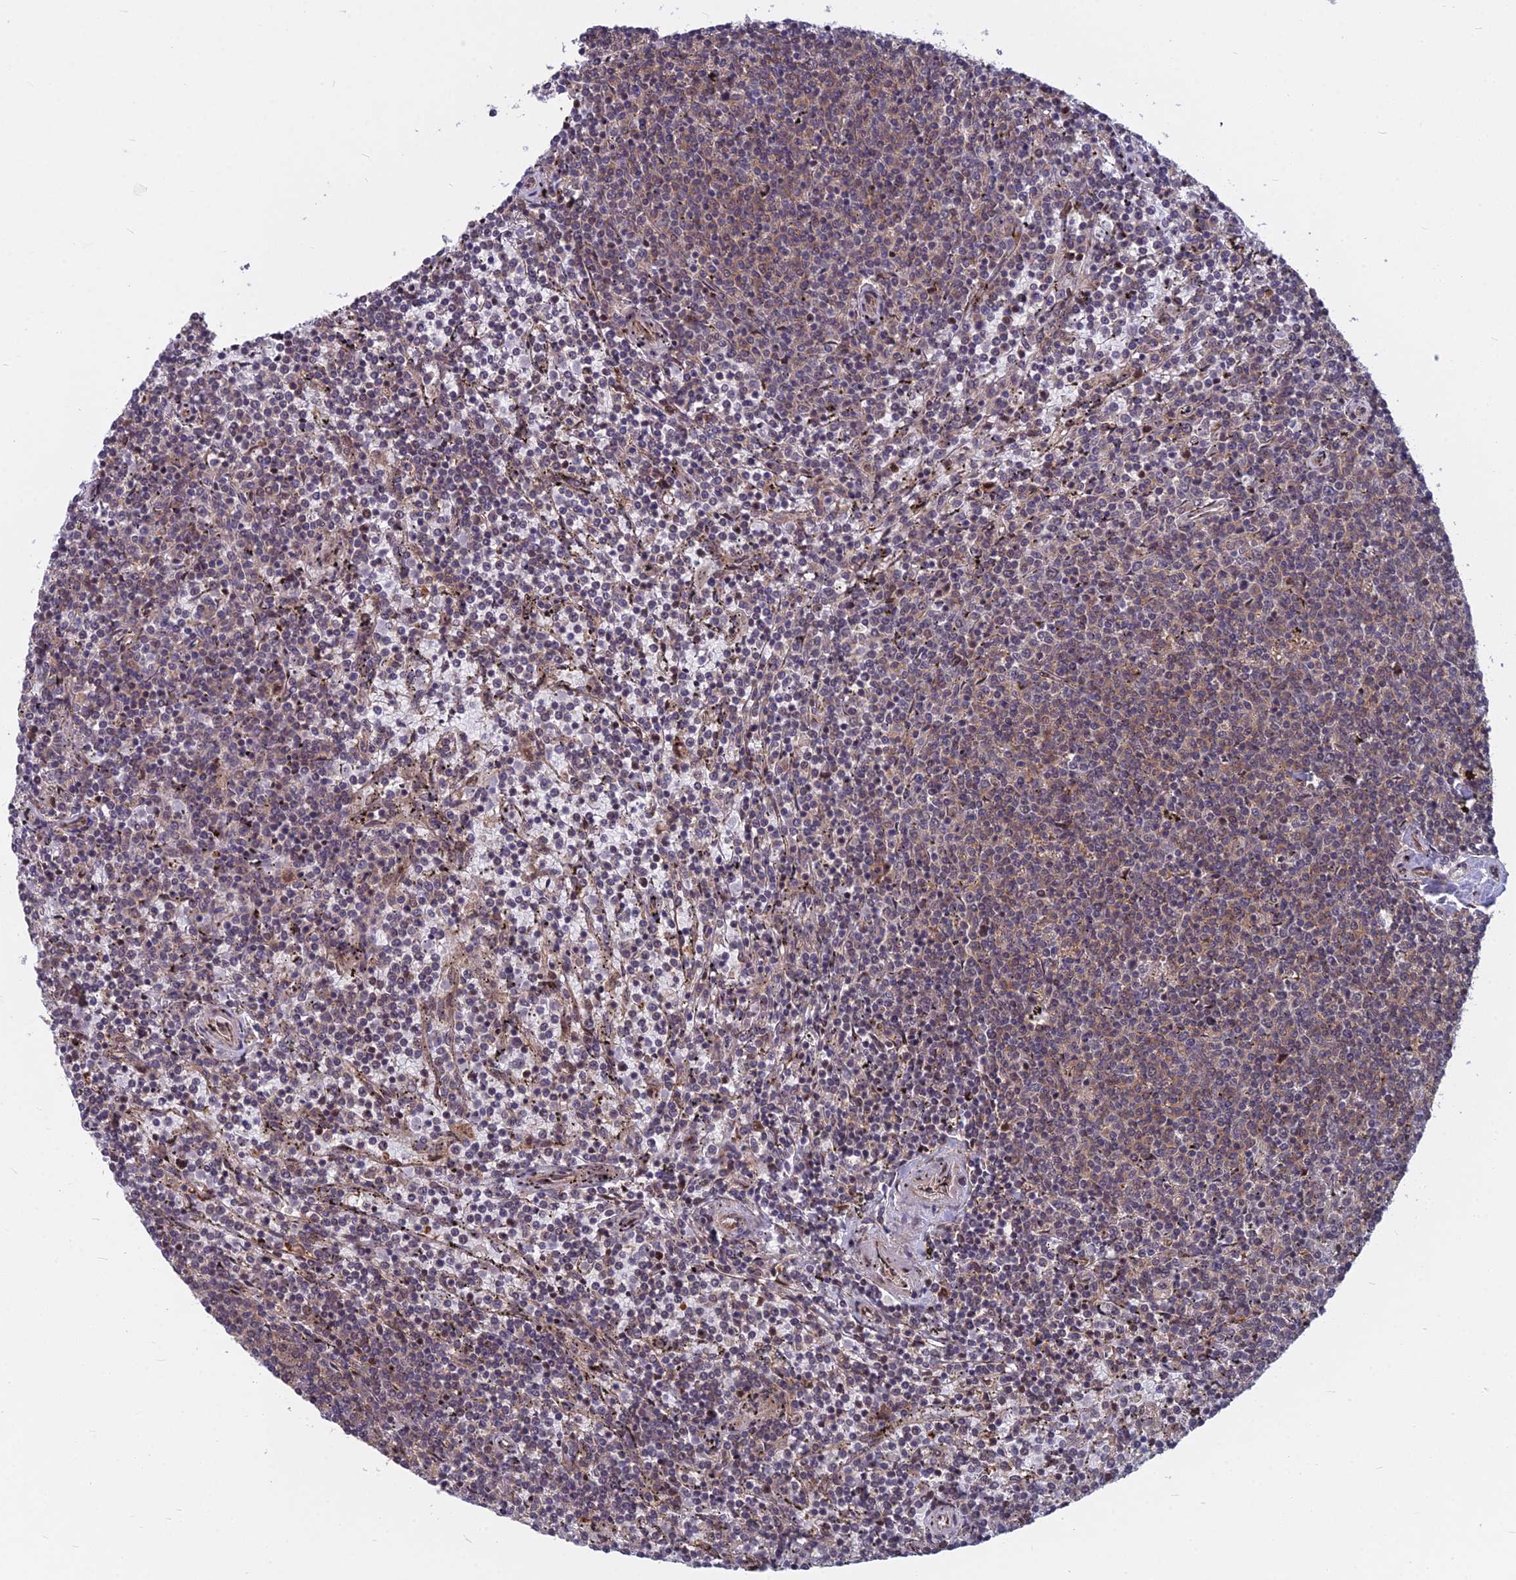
{"staining": {"intensity": "weak", "quantity": "<25%", "location": "cytoplasmic/membranous"}, "tissue": "lymphoma", "cell_type": "Tumor cells", "image_type": "cancer", "snomed": [{"axis": "morphology", "description": "Malignant lymphoma, non-Hodgkin's type, Low grade"}, {"axis": "topography", "description": "Spleen"}], "caption": "There is no significant staining in tumor cells of malignant lymphoma, non-Hodgkin's type (low-grade).", "gene": "COMMD2", "patient": {"sex": "female", "age": 50}}